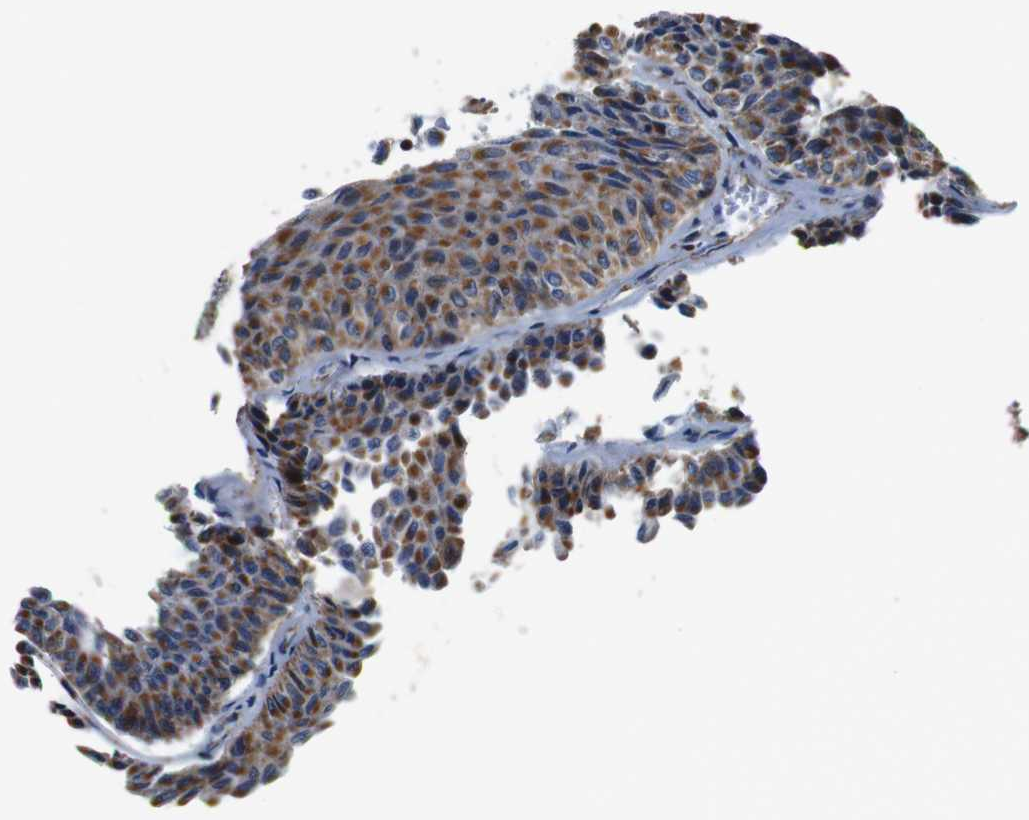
{"staining": {"intensity": "moderate", "quantity": ">75%", "location": "cytoplasmic/membranous"}, "tissue": "urothelial cancer", "cell_type": "Tumor cells", "image_type": "cancer", "snomed": [{"axis": "morphology", "description": "Urothelial carcinoma, Low grade"}, {"axis": "topography", "description": "Urinary bladder"}], "caption": "Protein expression analysis of urothelial carcinoma (low-grade) reveals moderate cytoplasmic/membranous staining in about >75% of tumor cells.", "gene": "LRP4", "patient": {"sex": "male", "age": 78}}